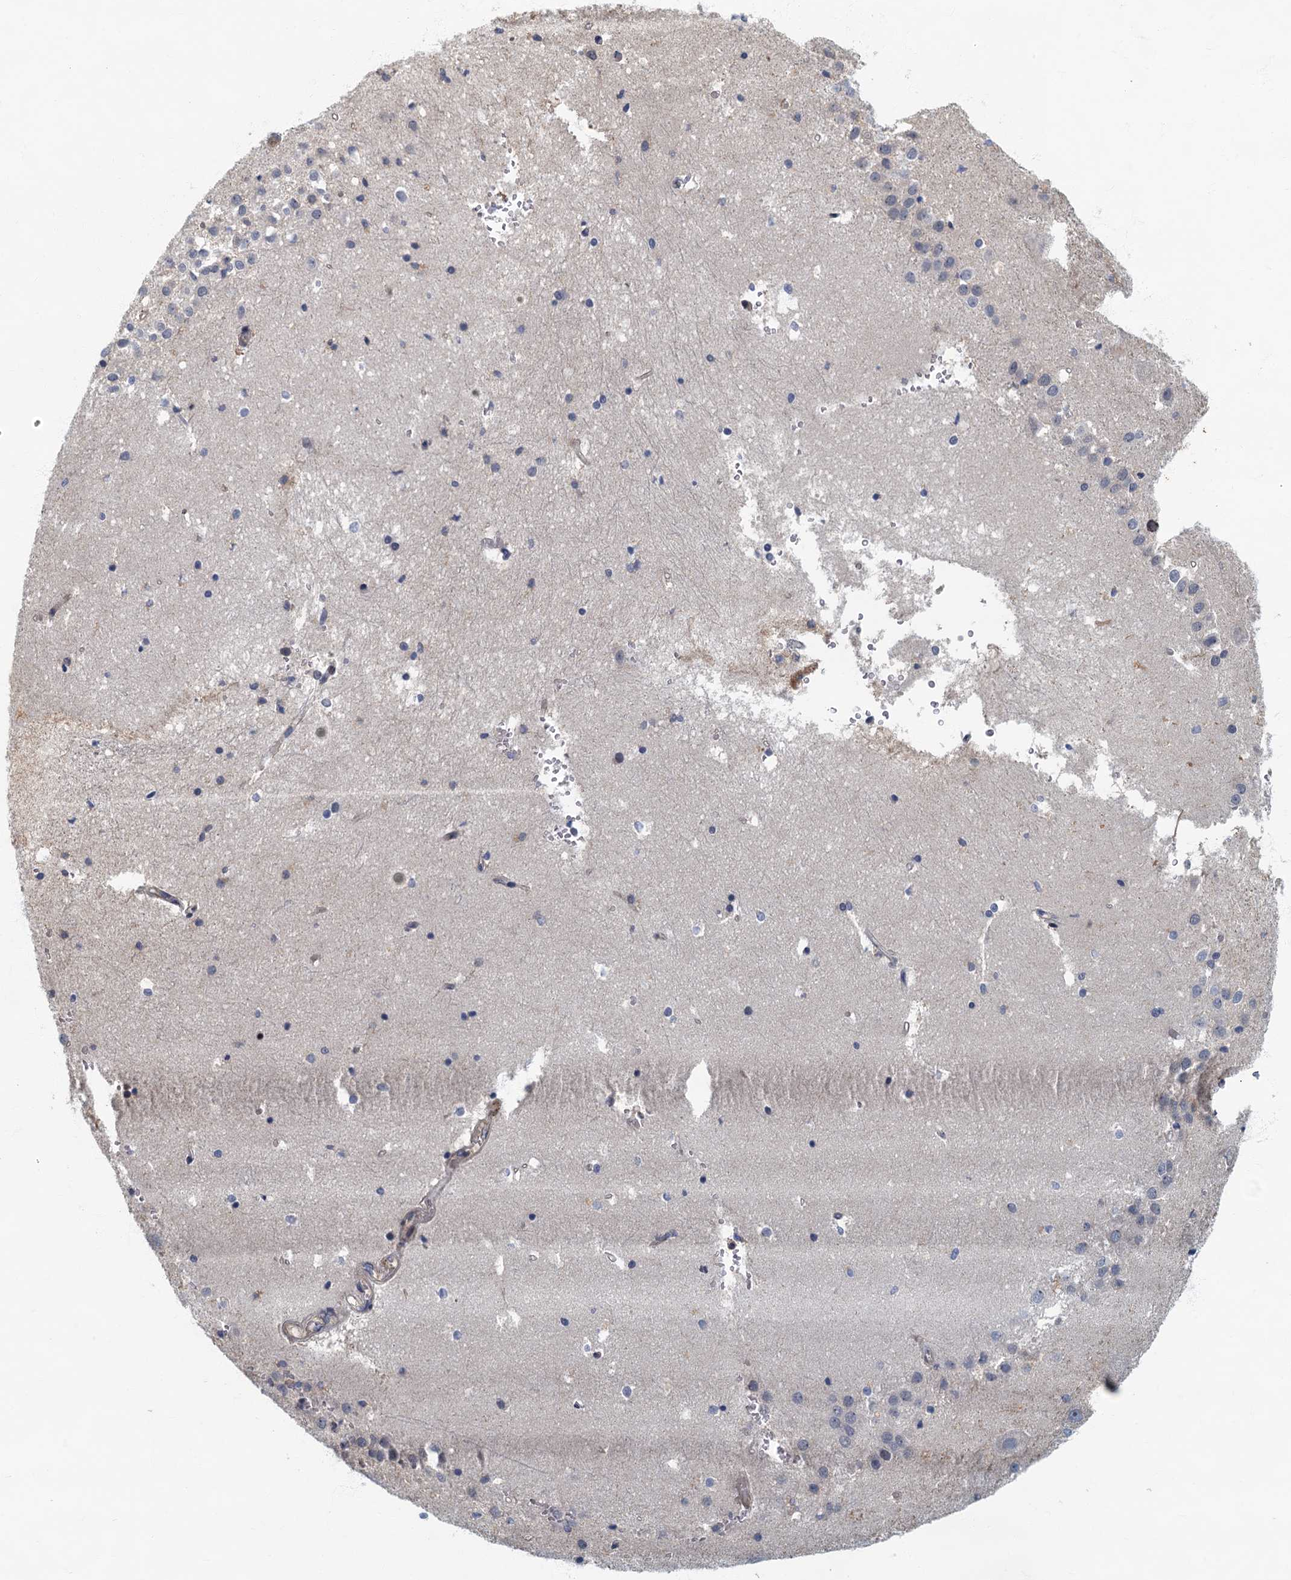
{"staining": {"intensity": "negative", "quantity": "none", "location": "none"}, "tissue": "hippocampus", "cell_type": "Glial cells", "image_type": "normal", "snomed": [{"axis": "morphology", "description": "Normal tissue, NOS"}, {"axis": "topography", "description": "Hippocampus"}], "caption": "Immunohistochemistry (IHC) photomicrograph of benign hippocampus: human hippocampus stained with DAB (3,3'-diaminobenzidine) demonstrates no significant protein staining in glial cells. (DAB immunohistochemistry with hematoxylin counter stain).", "gene": "CKAP2L", "patient": {"sex": "female", "age": 52}}